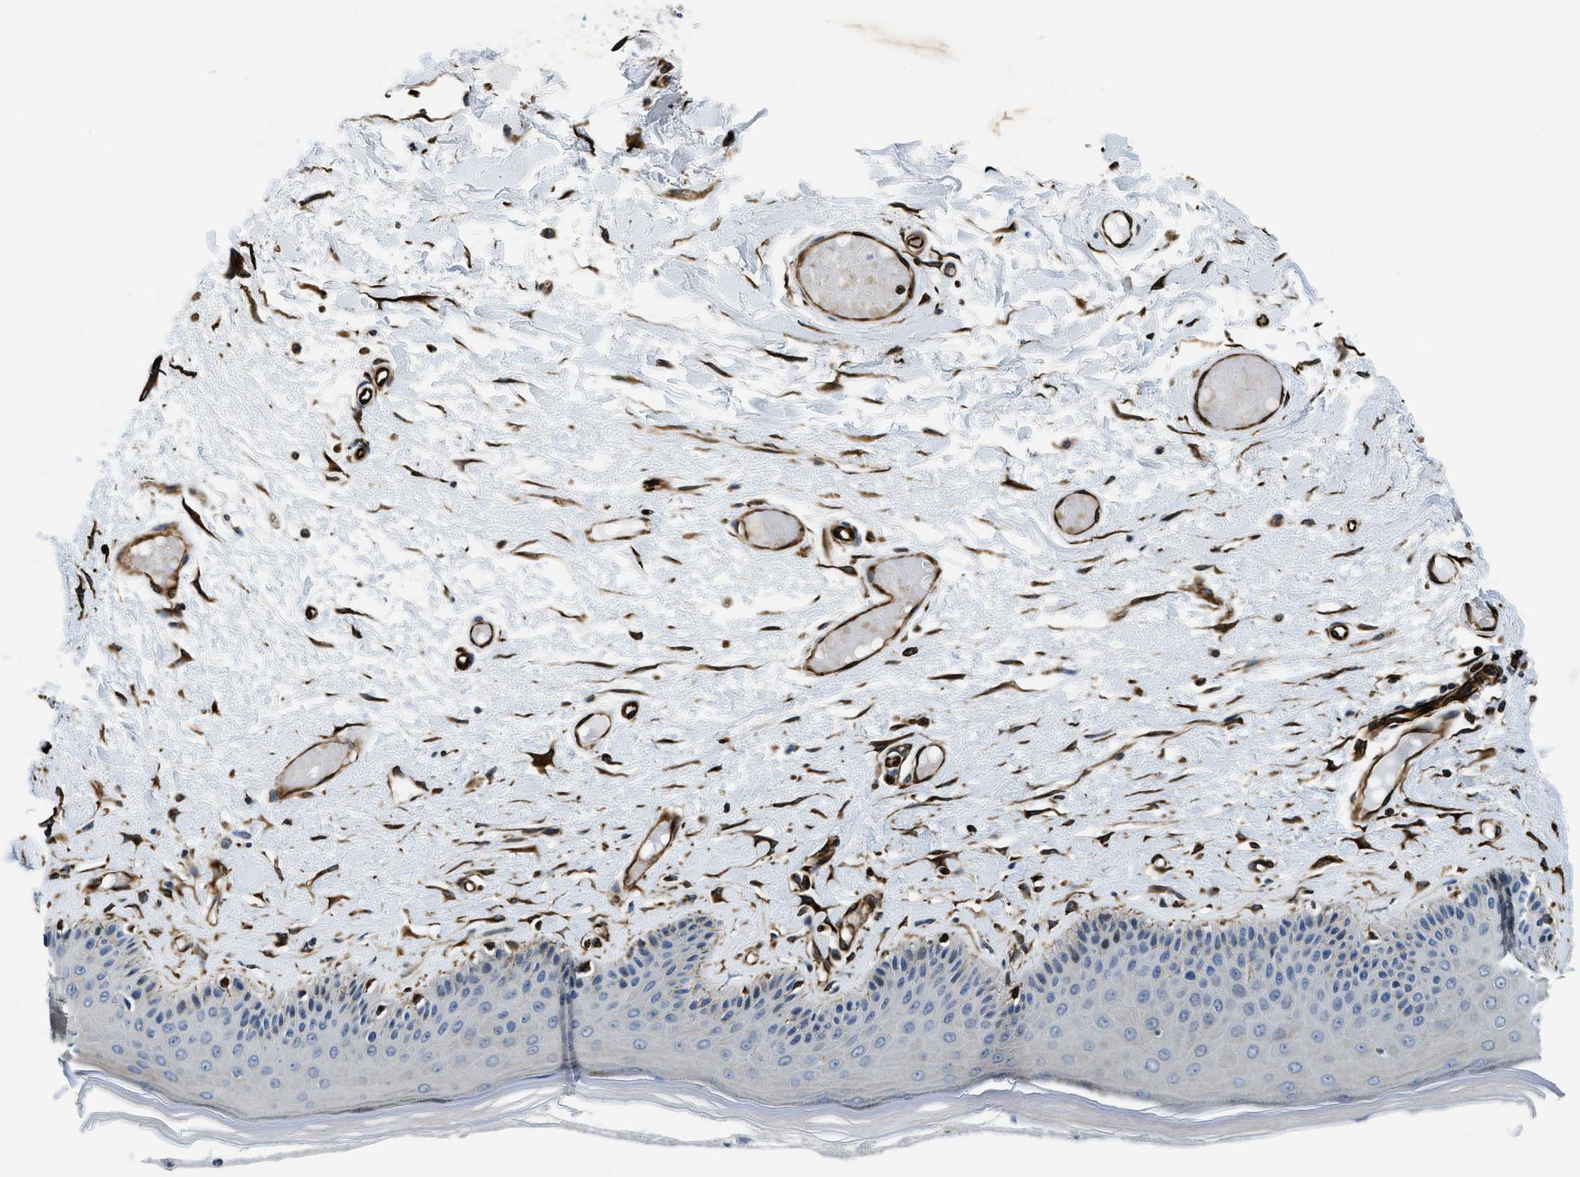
{"staining": {"intensity": "negative", "quantity": "none", "location": "none"}, "tissue": "skin", "cell_type": "Epidermal cells", "image_type": "normal", "snomed": [{"axis": "morphology", "description": "Normal tissue, NOS"}, {"axis": "topography", "description": "Vulva"}], "caption": "An image of human skin is negative for staining in epidermal cells. The staining was performed using DAB to visualize the protein expression in brown, while the nuclei were stained in blue with hematoxylin (Magnification: 20x).", "gene": "GNS", "patient": {"sex": "female", "age": 73}}